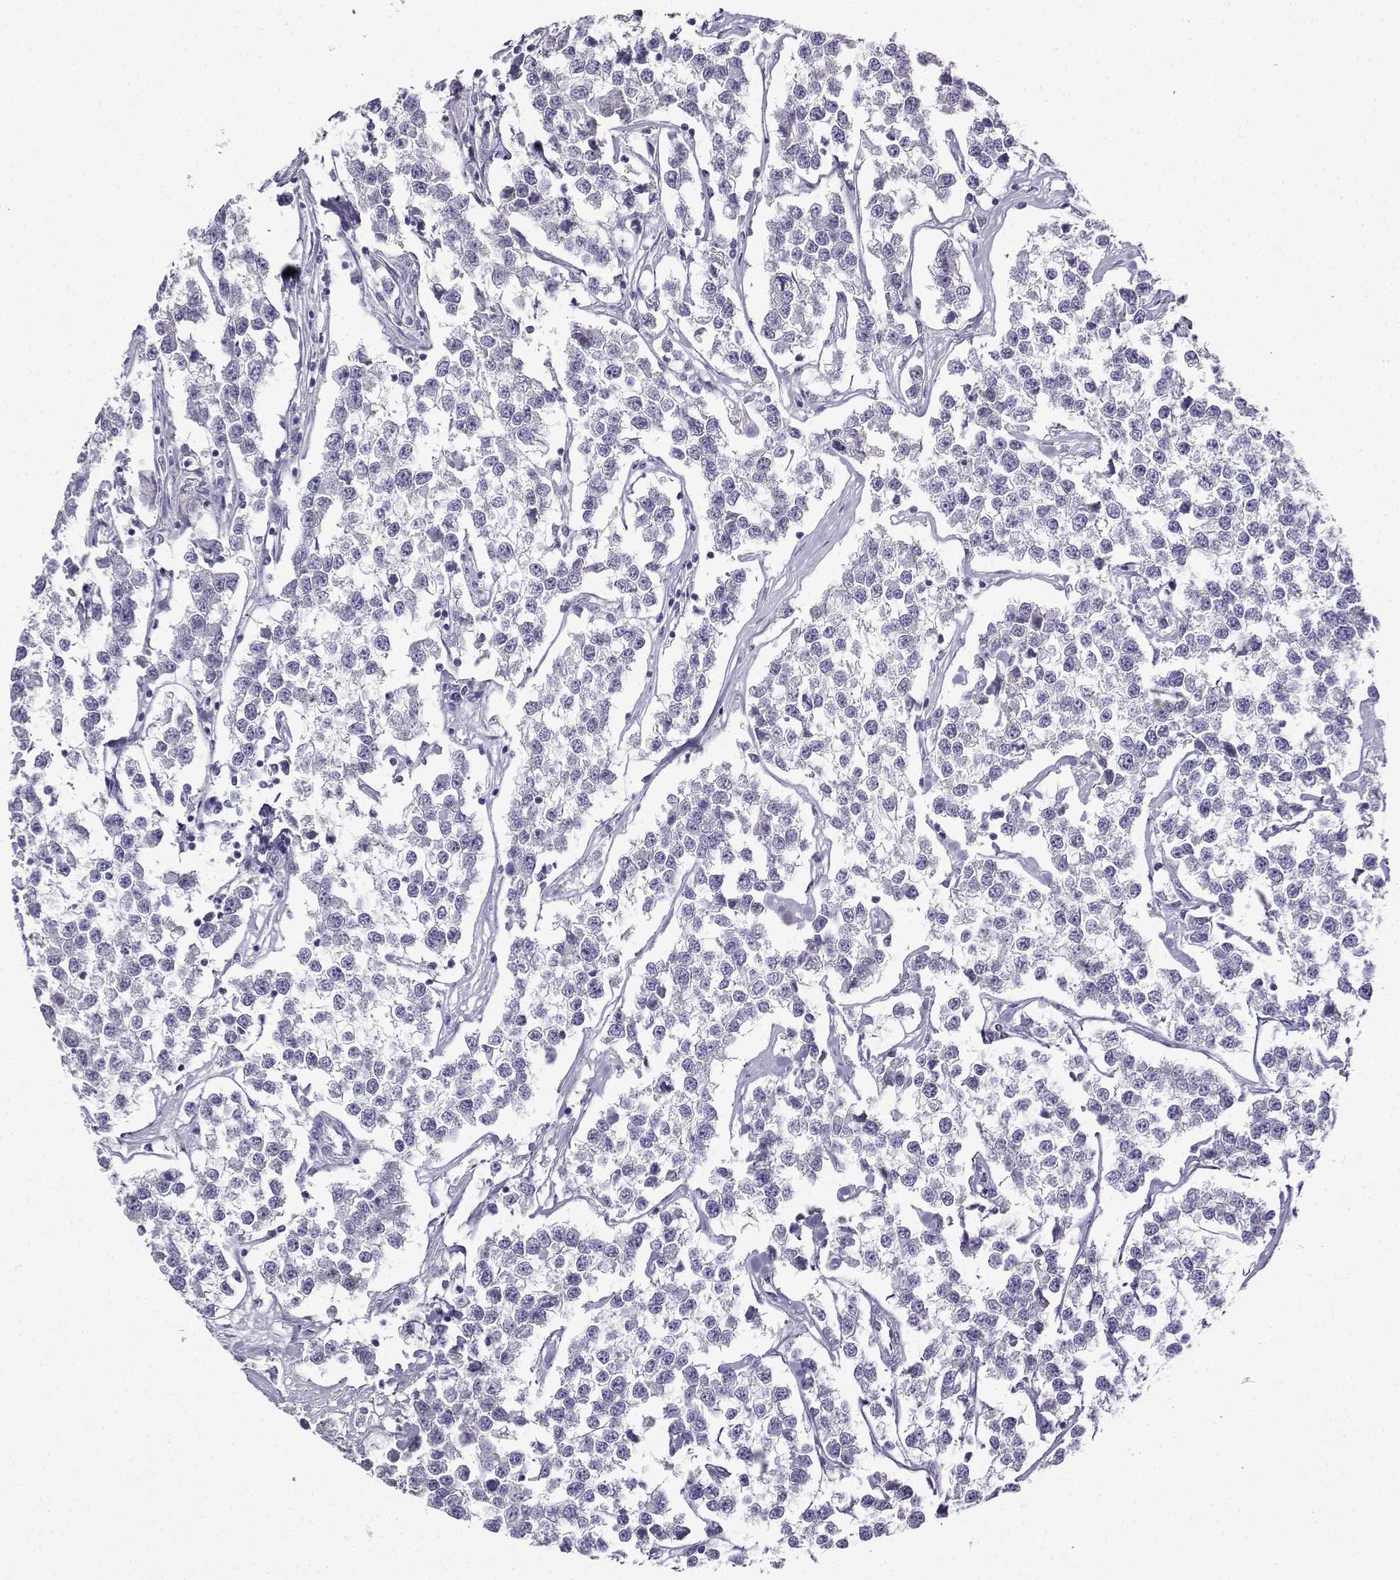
{"staining": {"intensity": "negative", "quantity": "none", "location": "none"}, "tissue": "testis cancer", "cell_type": "Tumor cells", "image_type": "cancer", "snomed": [{"axis": "morphology", "description": "Seminoma, NOS"}, {"axis": "topography", "description": "Testis"}], "caption": "This micrograph is of testis seminoma stained with immunohistochemistry to label a protein in brown with the nuclei are counter-stained blue. There is no staining in tumor cells.", "gene": "LINGO1", "patient": {"sex": "male", "age": 59}}